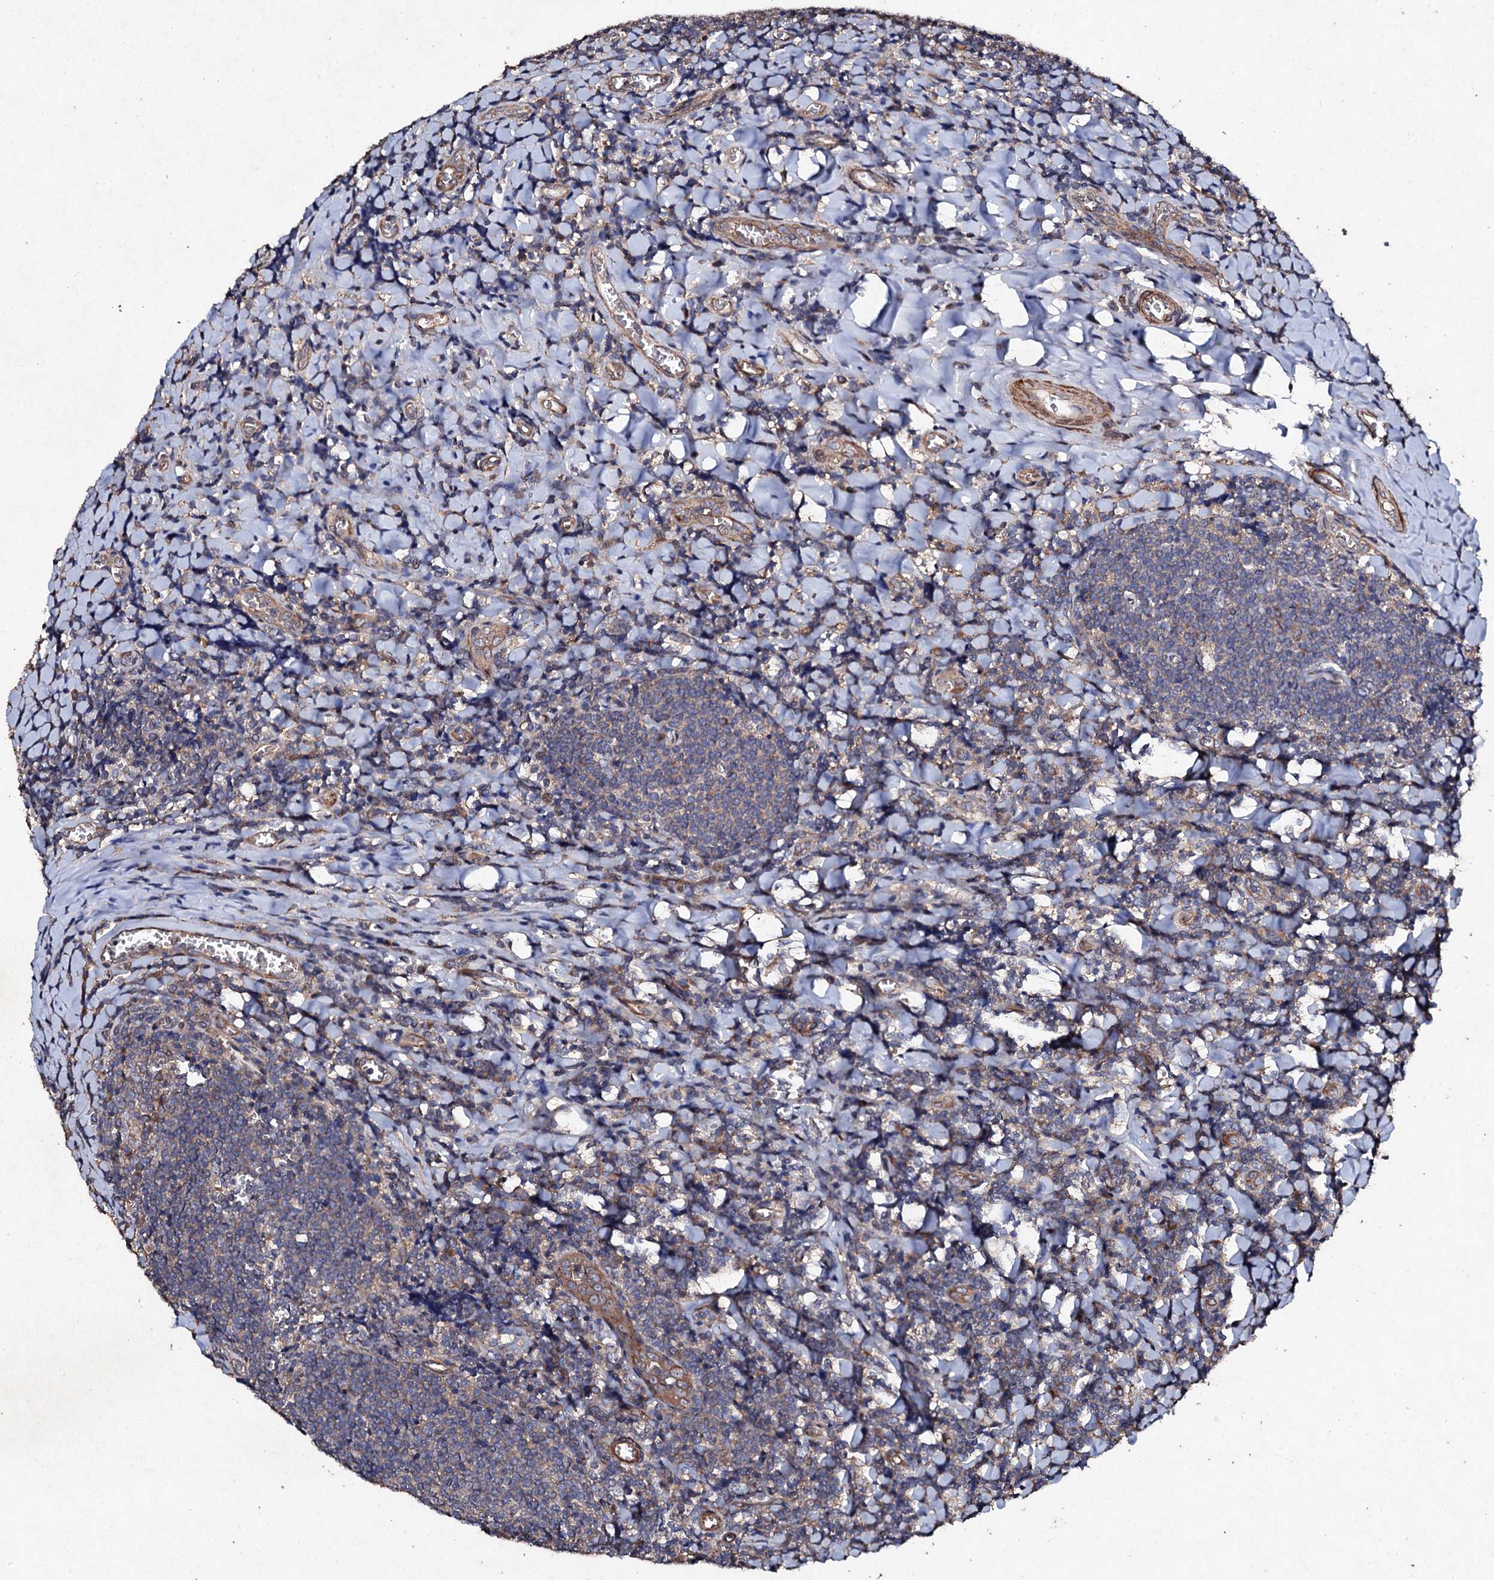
{"staining": {"intensity": "weak", "quantity": "25%-75%", "location": "cytoplasmic/membranous"}, "tissue": "tonsil", "cell_type": "Germinal center cells", "image_type": "normal", "snomed": [{"axis": "morphology", "description": "Normal tissue, NOS"}, {"axis": "topography", "description": "Tonsil"}], "caption": "Immunohistochemical staining of normal human tonsil shows 25%-75% levels of weak cytoplasmic/membranous protein positivity in about 25%-75% of germinal center cells.", "gene": "MOCOS", "patient": {"sex": "male", "age": 27}}